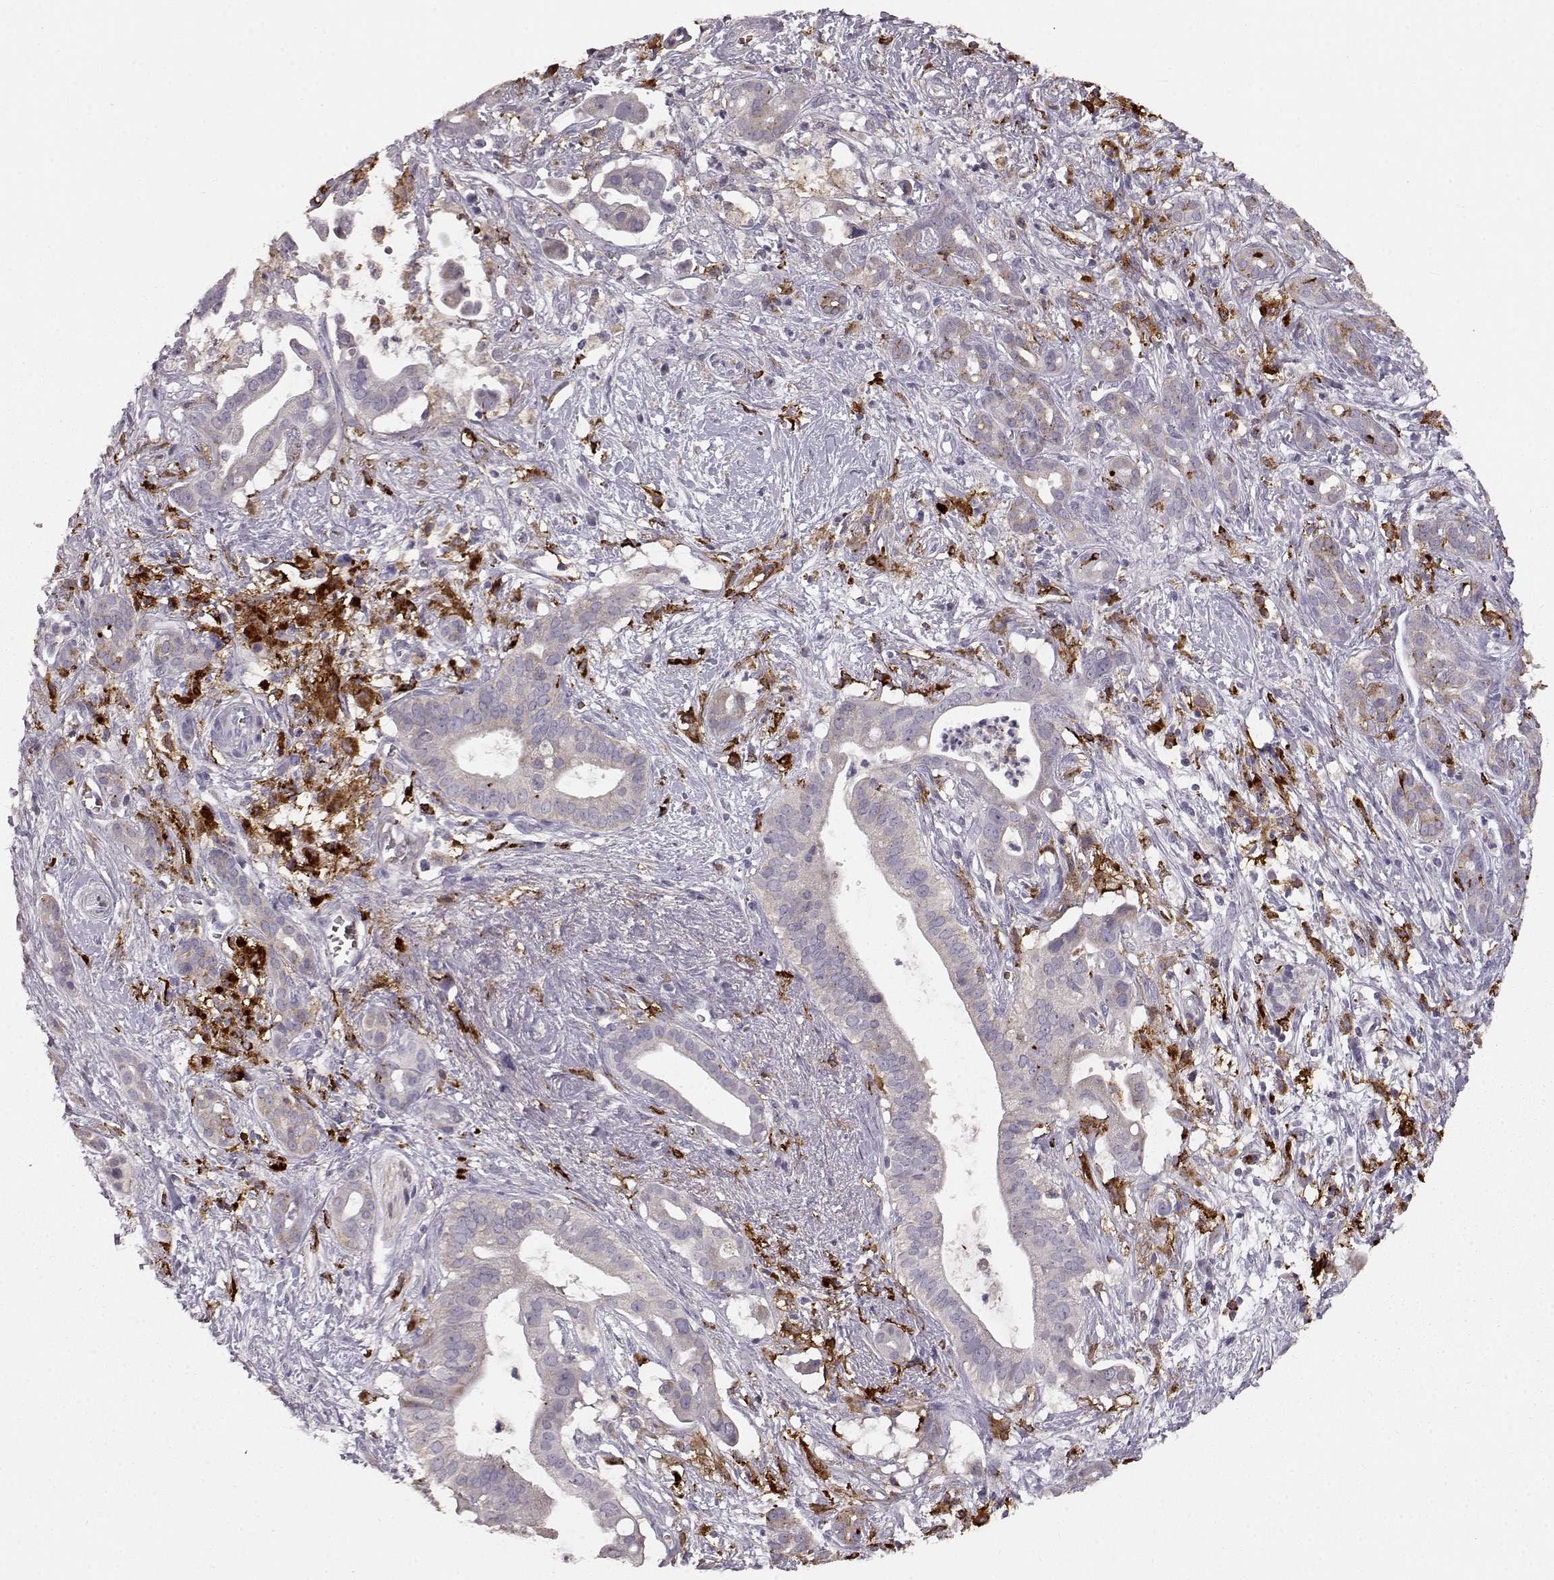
{"staining": {"intensity": "weak", "quantity": "<25%", "location": "cytoplasmic/membranous"}, "tissue": "pancreatic cancer", "cell_type": "Tumor cells", "image_type": "cancer", "snomed": [{"axis": "morphology", "description": "Adenocarcinoma, NOS"}, {"axis": "topography", "description": "Pancreas"}], "caption": "Tumor cells are negative for brown protein staining in pancreatic adenocarcinoma.", "gene": "CCNF", "patient": {"sex": "male", "age": 61}}